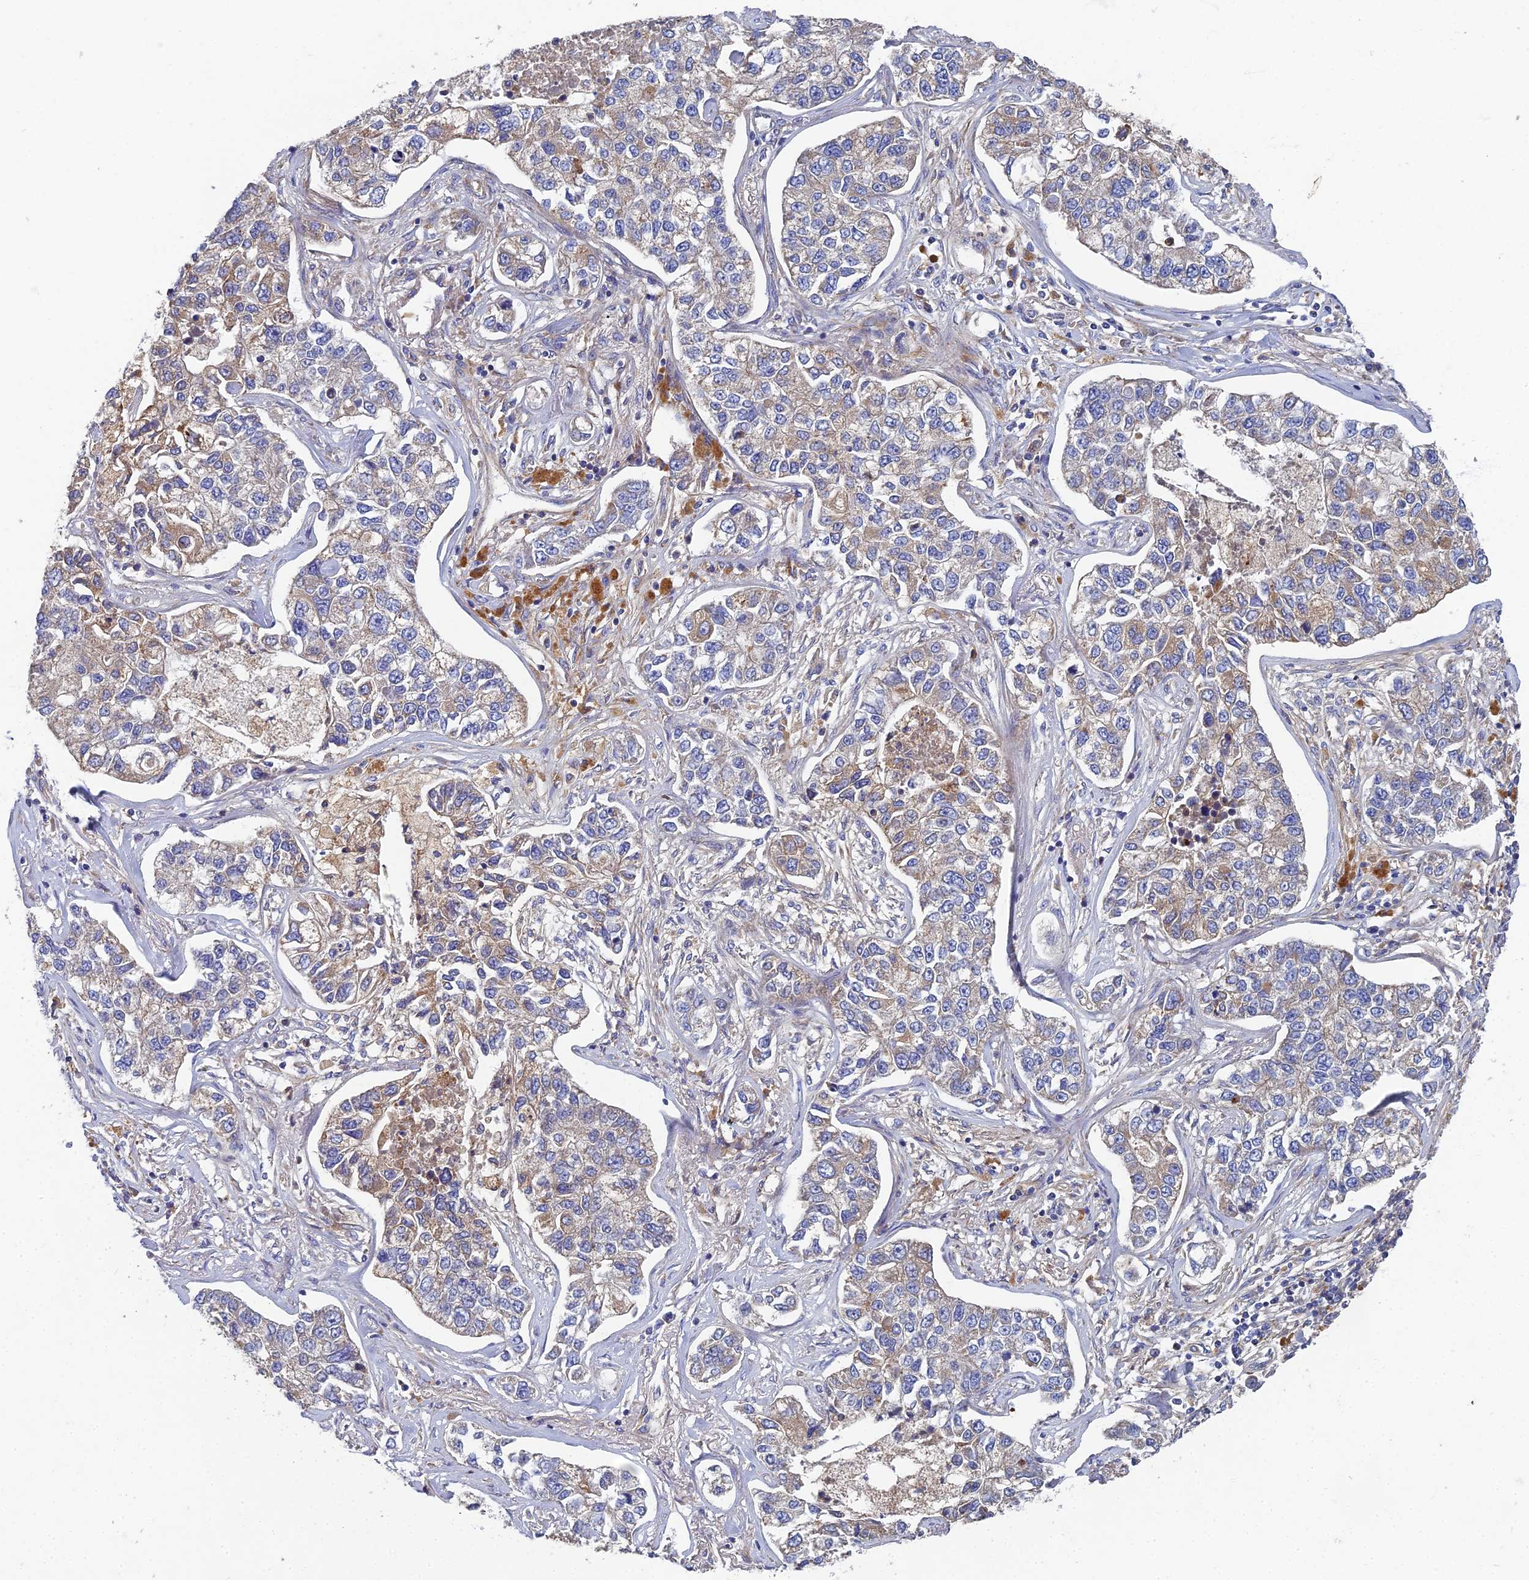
{"staining": {"intensity": "moderate", "quantity": "<25%", "location": "cytoplasmic/membranous"}, "tissue": "lung cancer", "cell_type": "Tumor cells", "image_type": "cancer", "snomed": [{"axis": "morphology", "description": "Adenocarcinoma, NOS"}, {"axis": "topography", "description": "Lung"}], "caption": "High-magnification brightfield microscopy of lung cancer (adenocarcinoma) stained with DAB (brown) and counterstained with hematoxylin (blue). tumor cells exhibit moderate cytoplasmic/membranous staining is identified in about<25% of cells.", "gene": "RNASEK", "patient": {"sex": "male", "age": 49}}